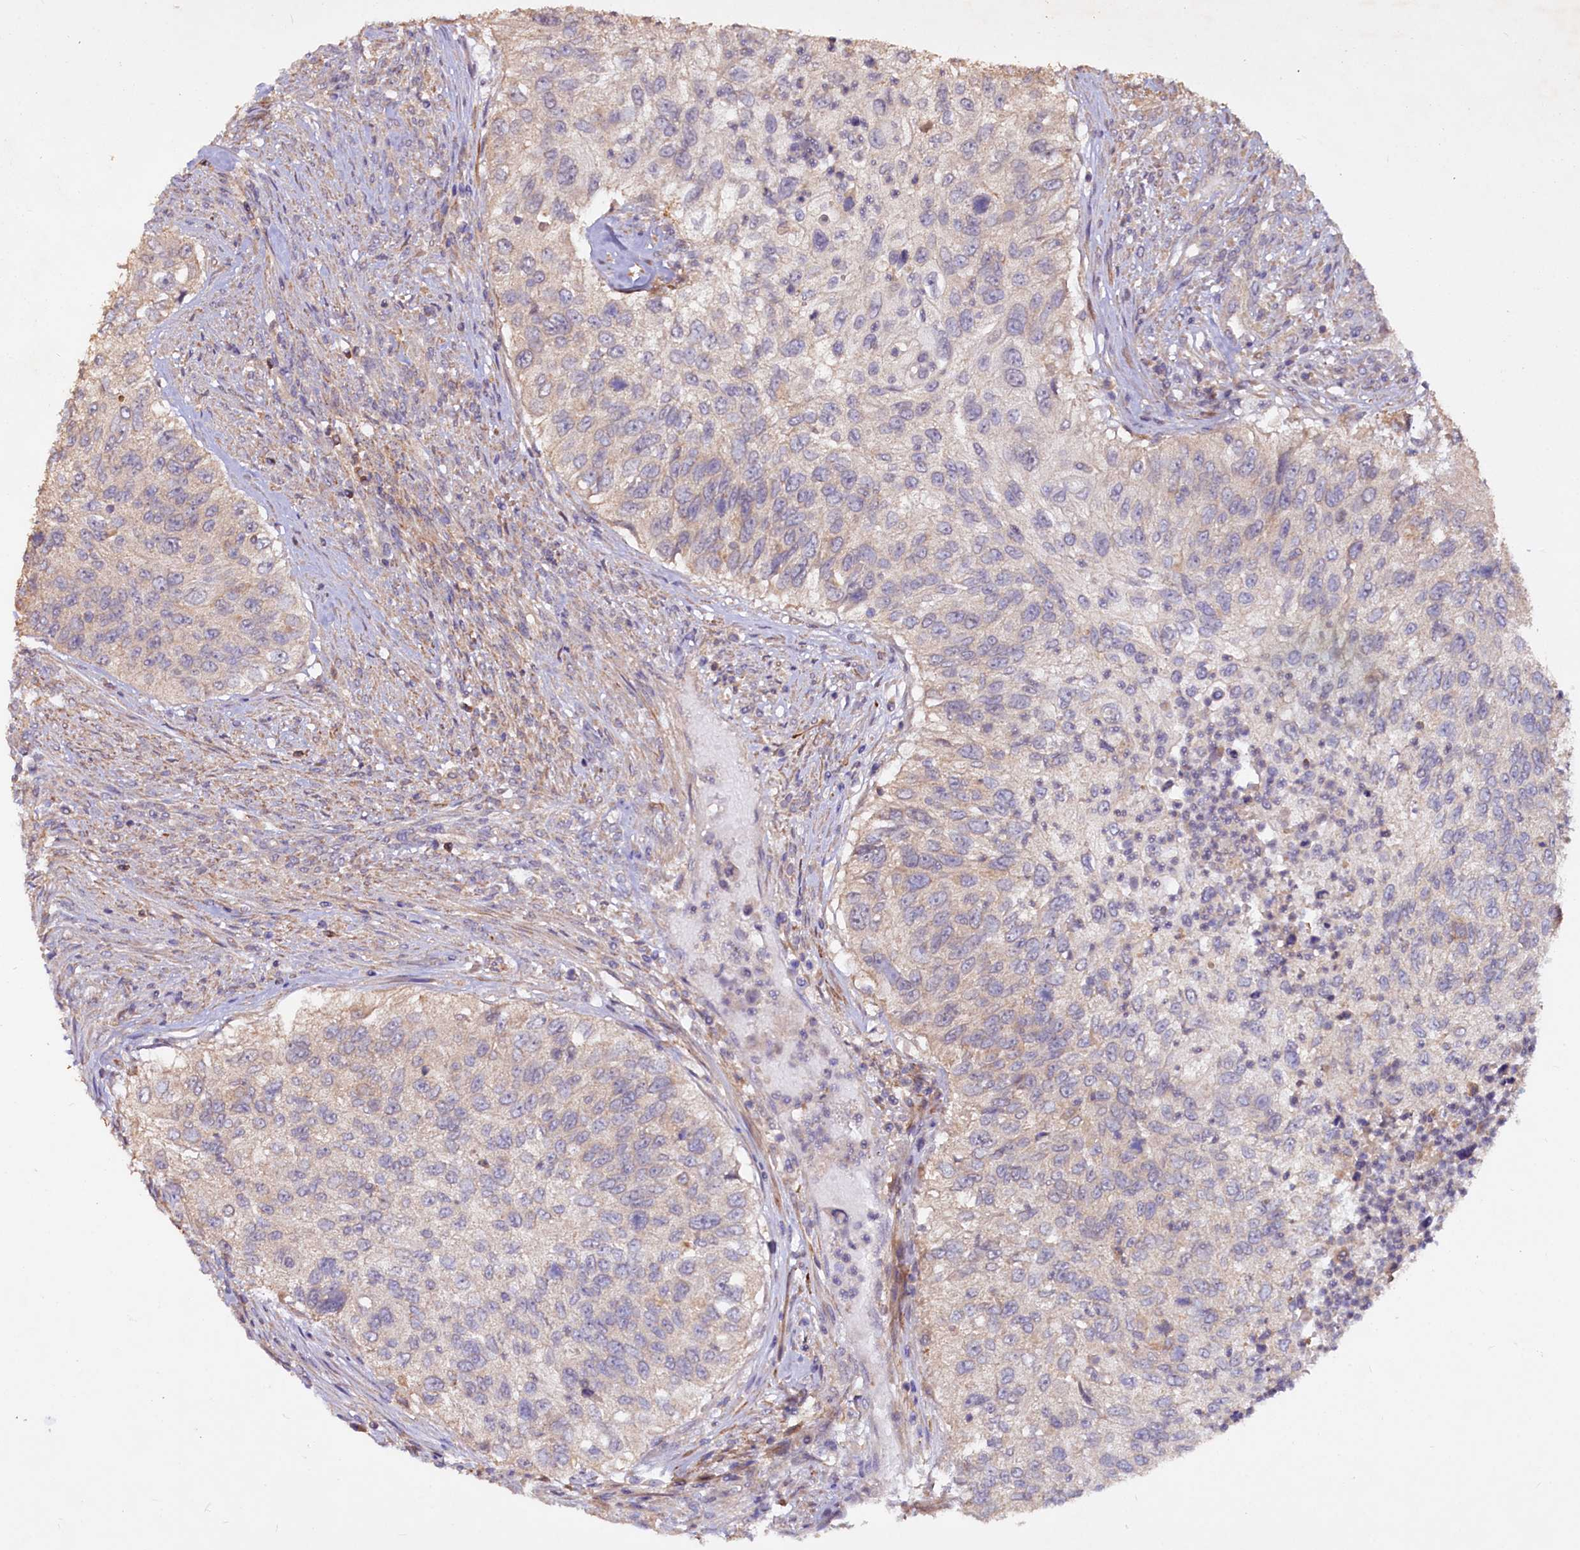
{"staining": {"intensity": "negative", "quantity": "none", "location": "none"}, "tissue": "urothelial cancer", "cell_type": "Tumor cells", "image_type": "cancer", "snomed": [{"axis": "morphology", "description": "Urothelial carcinoma, High grade"}, {"axis": "topography", "description": "Urinary bladder"}], "caption": "This is an IHC photomicrograph of human urothelial carcinoma (high-grade). There is no positivity in tumor cells.", "gene": "ETFBKMT", "patient": {"sex": "female", "age": 60}}